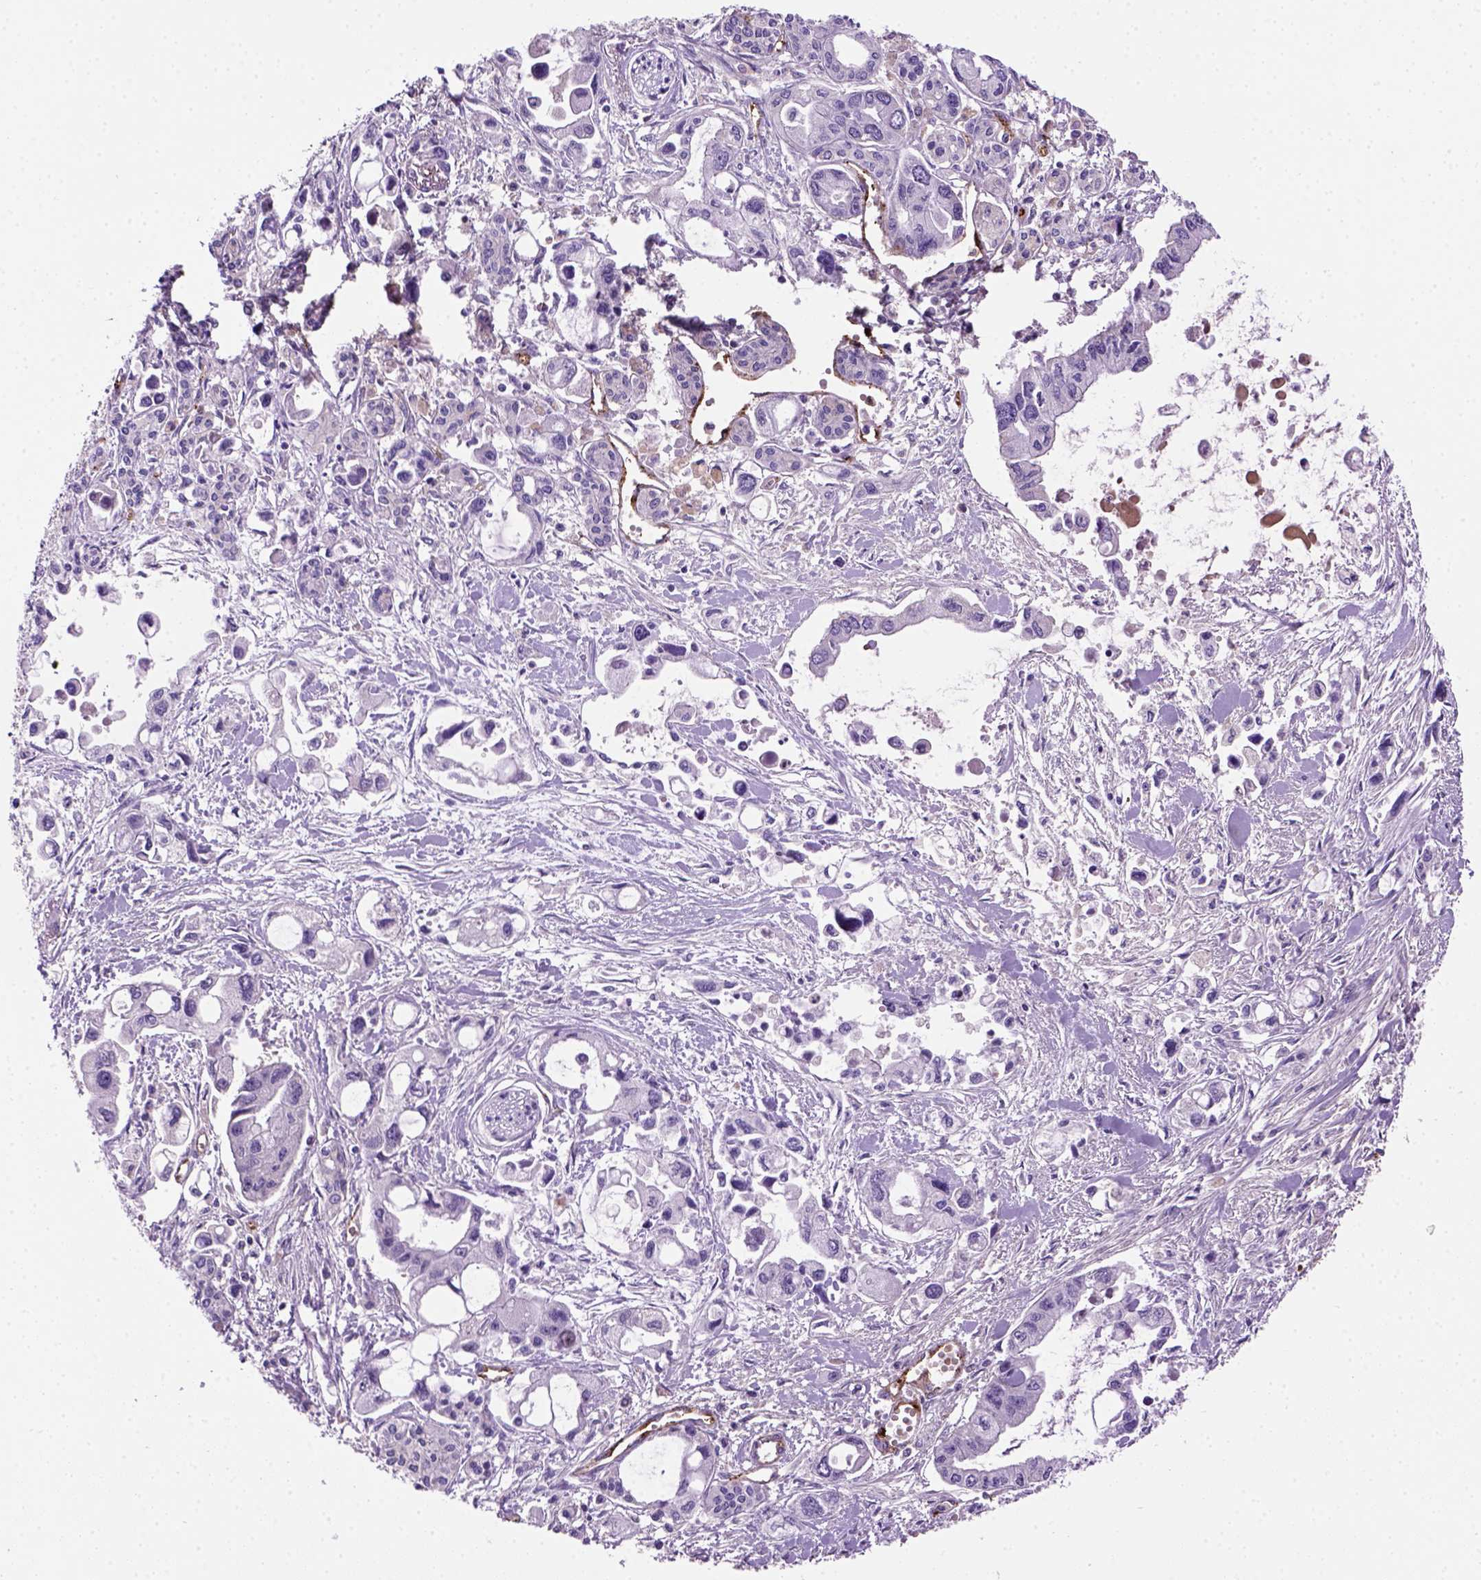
{"staining": {"intensity": "negative", "quantity": "none", "location": "none"}, "tissue": "pancreatic cancer", "cell_type": "Tumor cells", "image_type": "cancer", "snomed": [{"axis": "morphology", "description": "Adenocarcinoma, NOS"}, {"axis": "topography", "description": "Pancreas"}], "caption": "Immunohistochemistry image of pancreatic cancer stained for a protein (brown), which shows no staining in tumor cells.", "gene": "VWF", "patient": {"sex": "female", "age": 61}}